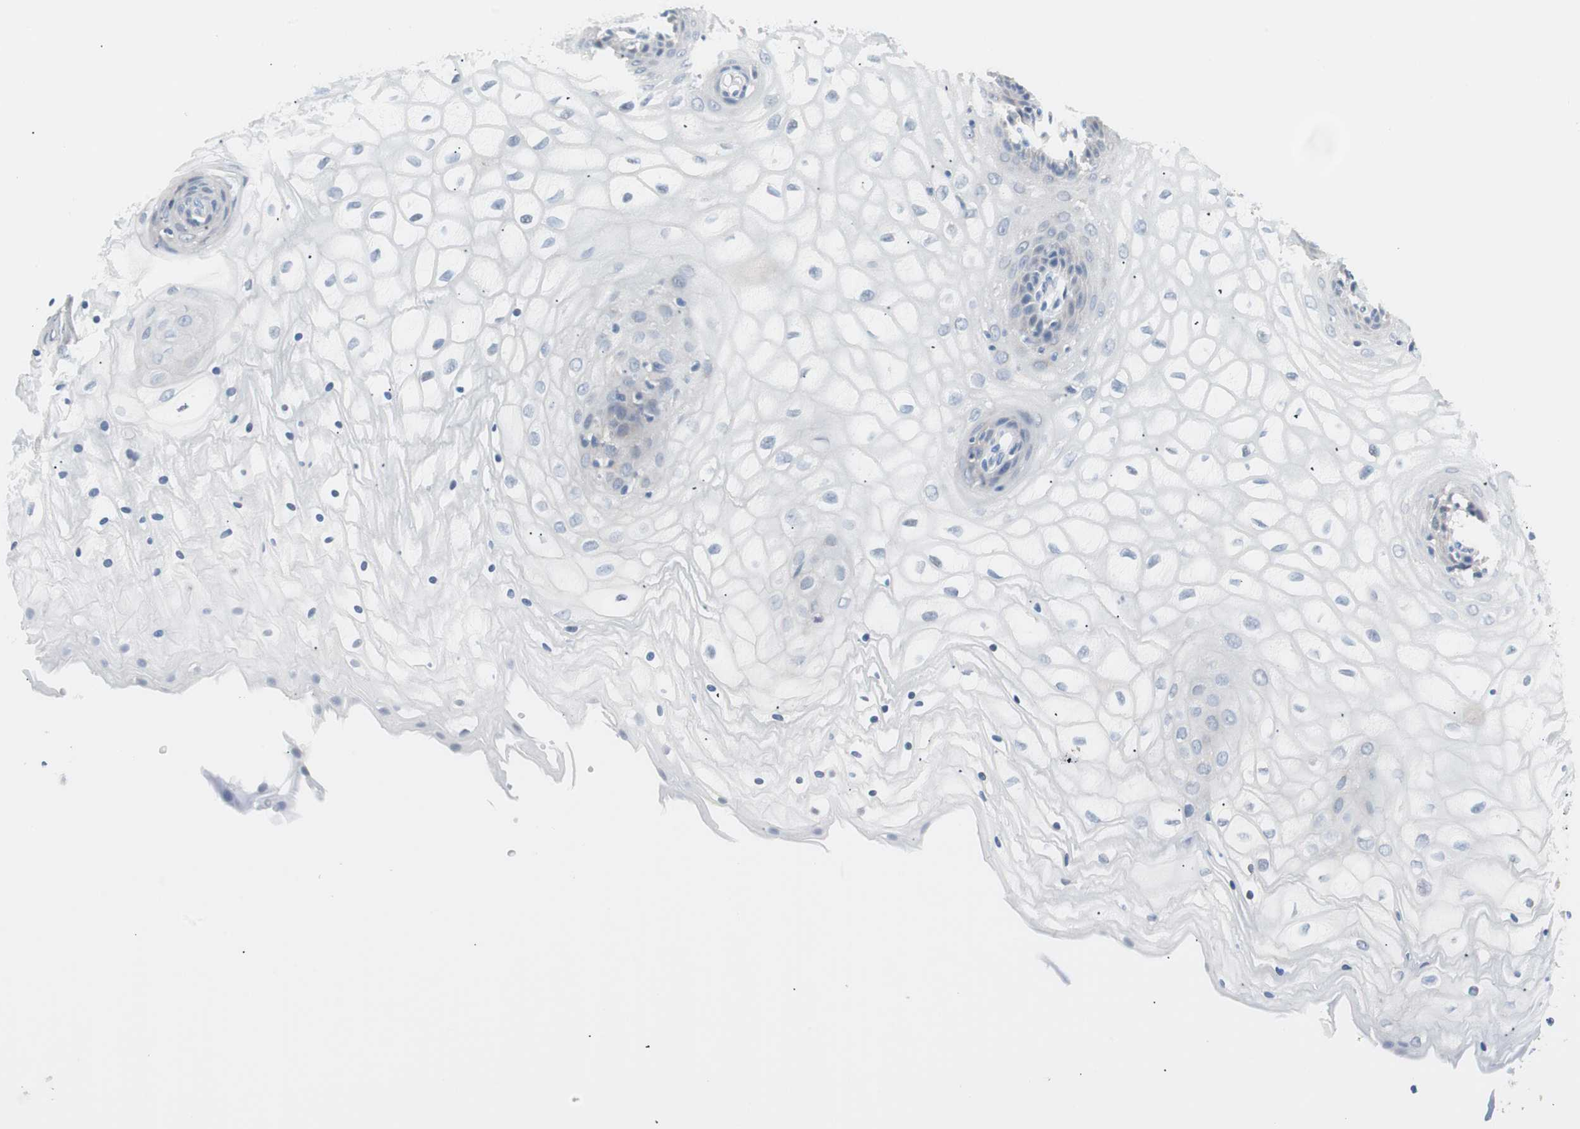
{"staining": {"intensity": "negative", "quantity": "none", "location": "none"}, "tissue": "vagina", "cell_type": "Squamous epithelial cells", "image_type": "normal", "snomed": [{"axis": "morphology", "description": "Normal tissue, NOS"}, {"axis": "topography", "description": "Vagina"}], "caption": "High magnification brightfield microscopy of normal vagina stained with DAB (3,3'-diaminobenzidine) (brown) and counterstained with hematoxylin (blue): squamous epithelial cells show no significant positivity. Nuclei are stained in blue.", "gene": "VIL1", "patient": {"sex": "female", "age": 34}}